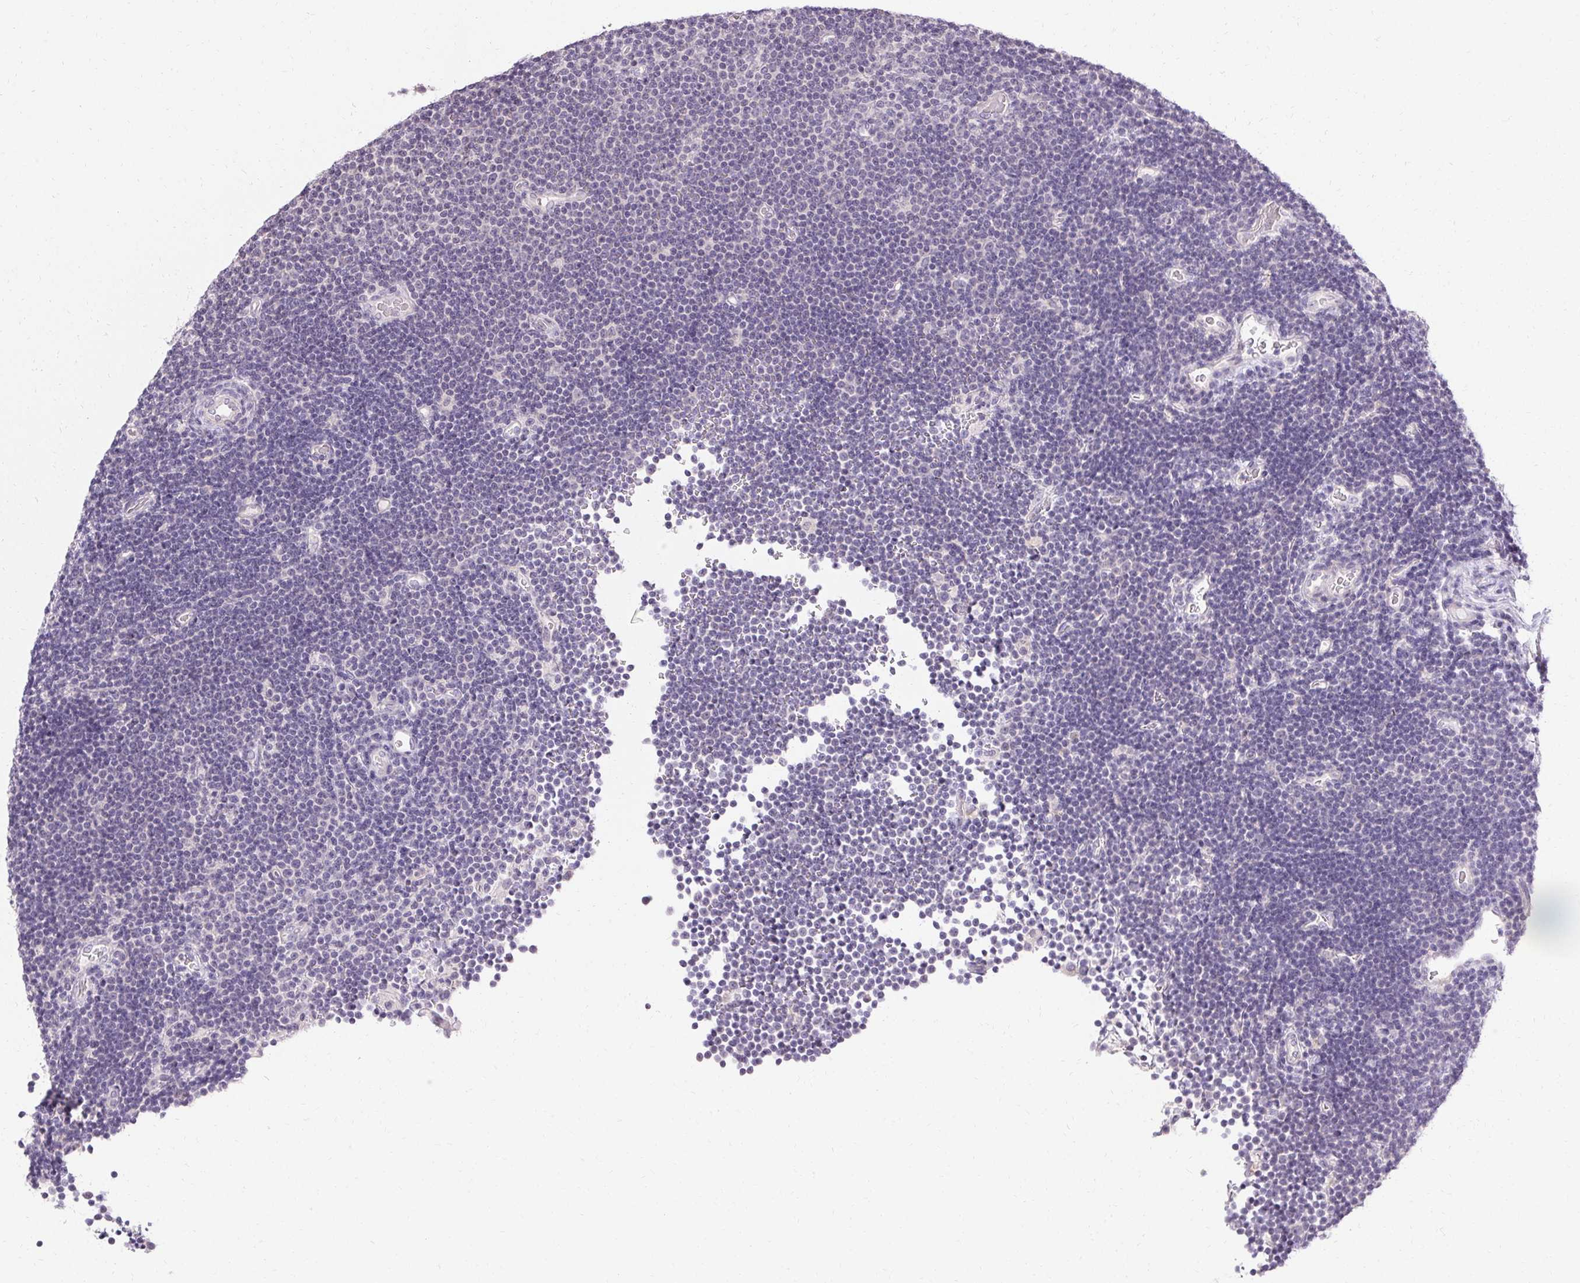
{"staining": {"intensity": "negative", "quantity": "none", "location": "none"}, "tissue": "lymphoma", "cell_type": "Tumor cells", "image_type": "cancer", "snomed": [{"axis": "morphology", "description": "Malignant lymphoma, non-Hodgkin's type, Low grade"}, {"axis": "topography", "description": "Brain"}], "caption": "Immunohistochemistry (IHC) of lymphoma demonstrates no staining in tumor cells.", "gene": "HSD17B3", "patient": {"sex": "female", "age": 66}}